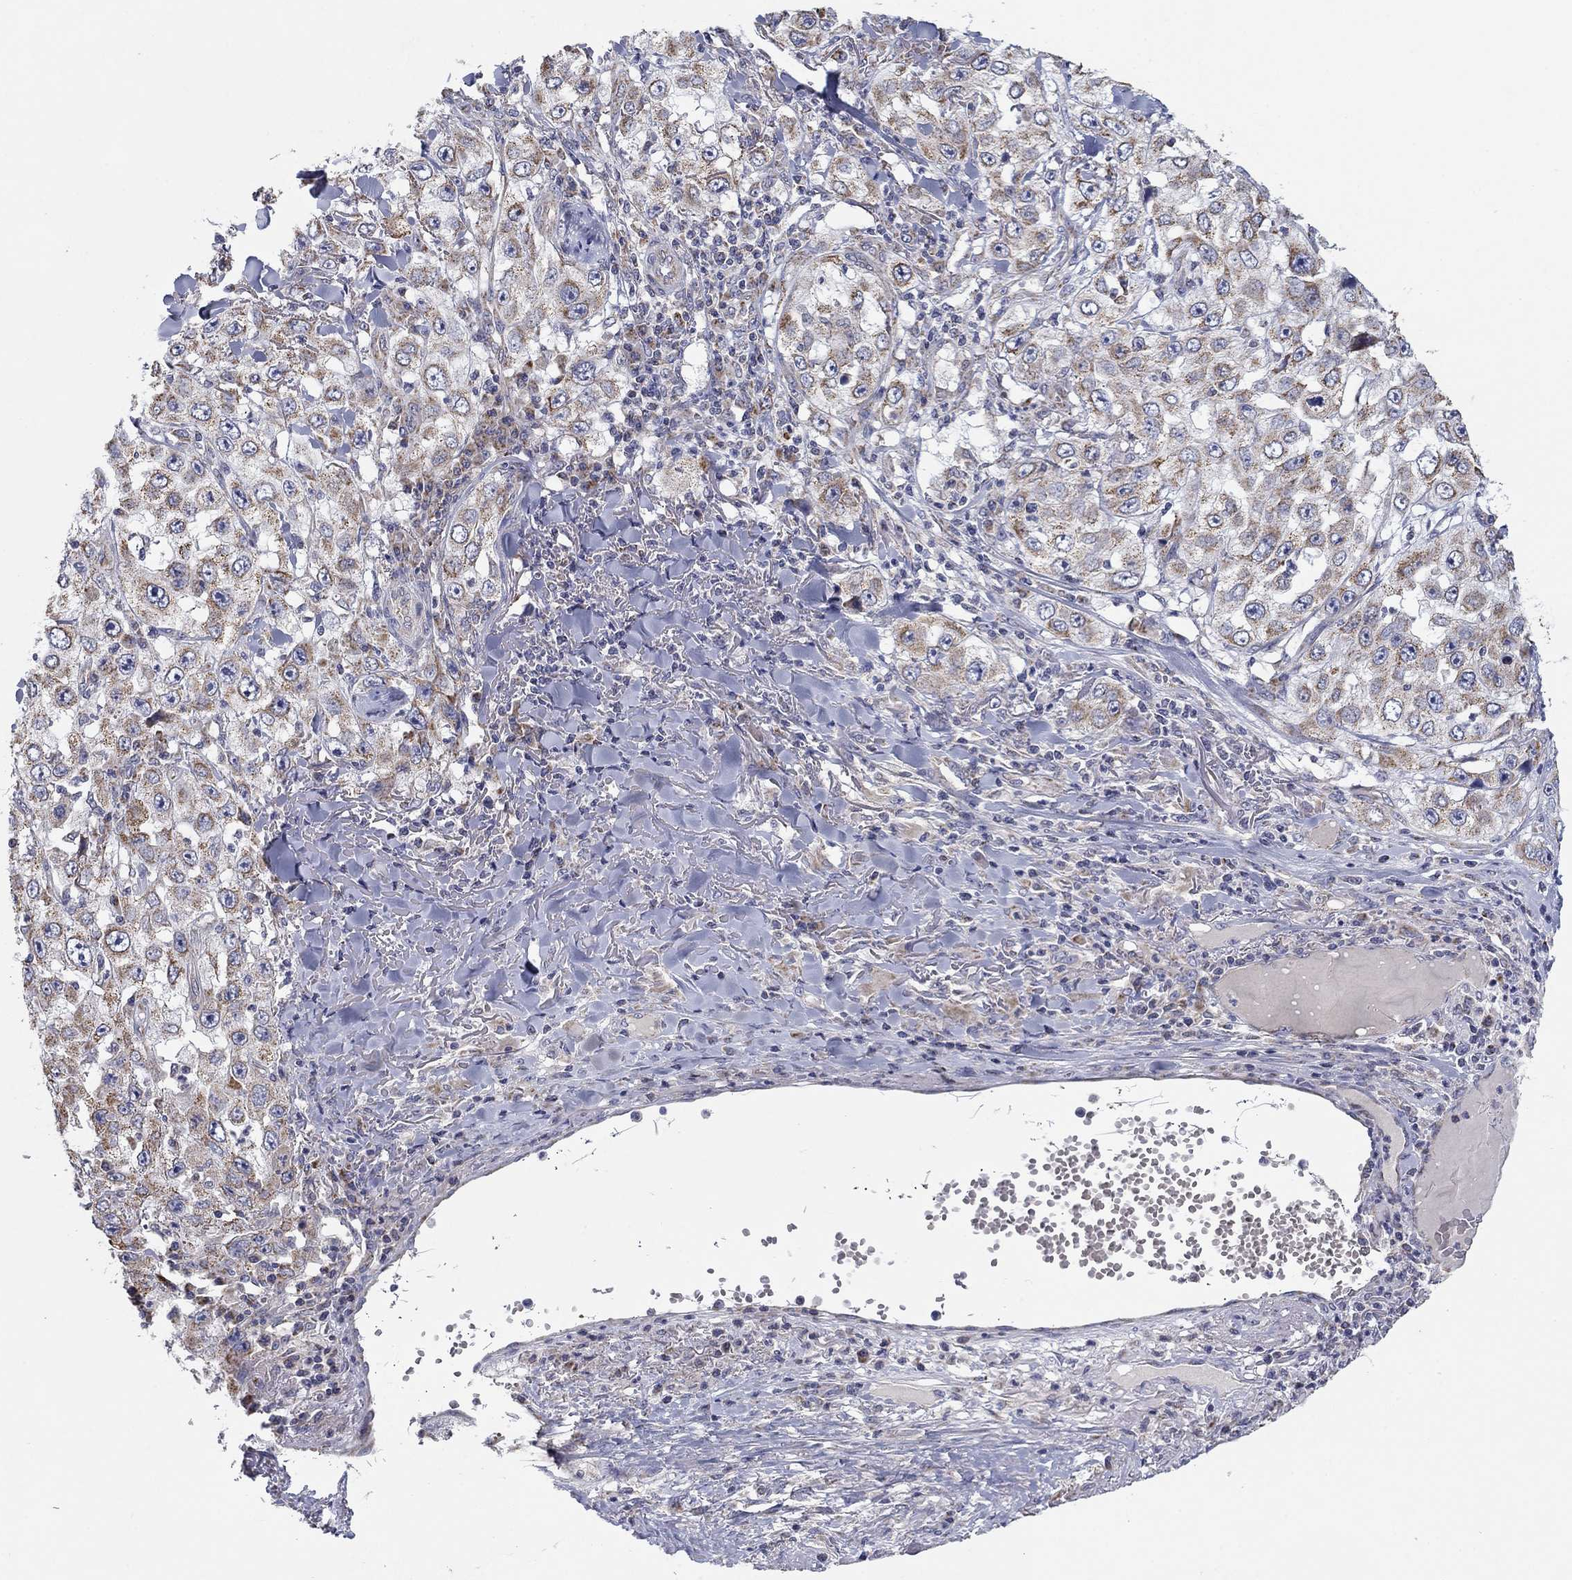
{"staining": {"intensity": "moderate", "quantity": ">75%", "location": "cytoplasmic/membranous"}, "tissue": "skin cancer", "cell_type": "Tumor cells", "image_type": "cancer", "snomed": [{"axis": "morphology", "description": "Squamous cell carcinoma, NOS"}, {"axis": "topography", "description": "Skin"}], "caption": "Immunohistochemistry (DAB (3,3'-diaminobenzidine)) staining of human skin cancer (squamous cell carcinoma) displays moderate cytoplasmic/membranous protein expression in about >75% of tumor cells. (DAB IHC with brightfield microscopy, high magnification).", "gene": "HPS5", "patient": {"sex": "male", "age": 82}}